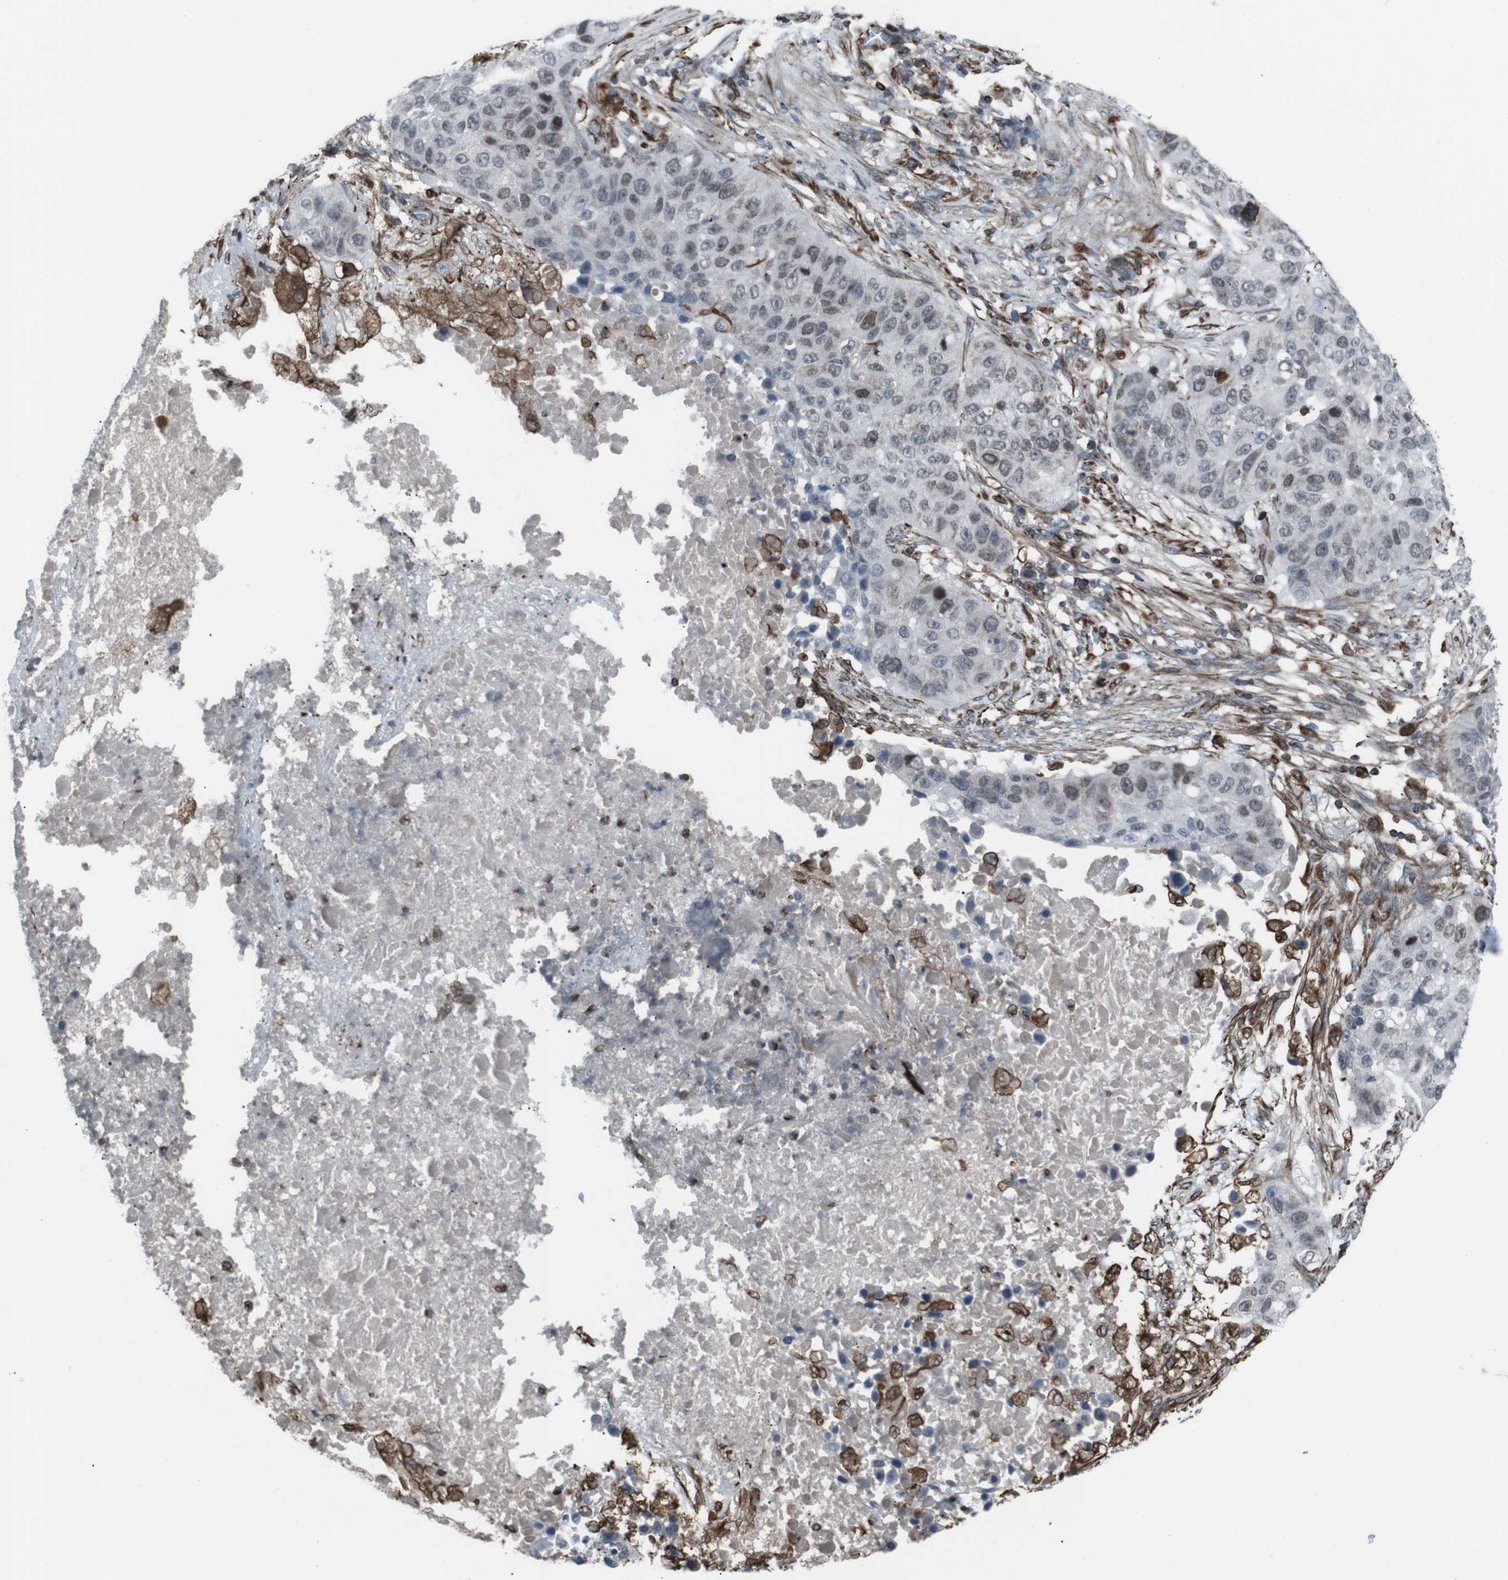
{"staining": {"intensity": "weak", "quantity": ">75%", "location": "cytoplasmic/membranous"}, "tissue": "lung cancer", "cell_type": "Tumor cells", "image_type": "cancer", "snomed": [{"axis": "morphology", "description": "Squamous cell carcinoma, NOS"}, {"axis": "topography", "description": "Lung"}], "caption": "Squamous cell carcinoma (lung) was stained to show a protein in brown. There is low levels of weak cytoplasmic/membranous staining in approximately >75% of tumor cells.", "gene": "TMEM141", "patient": {"sex": "male", "age": 57}}